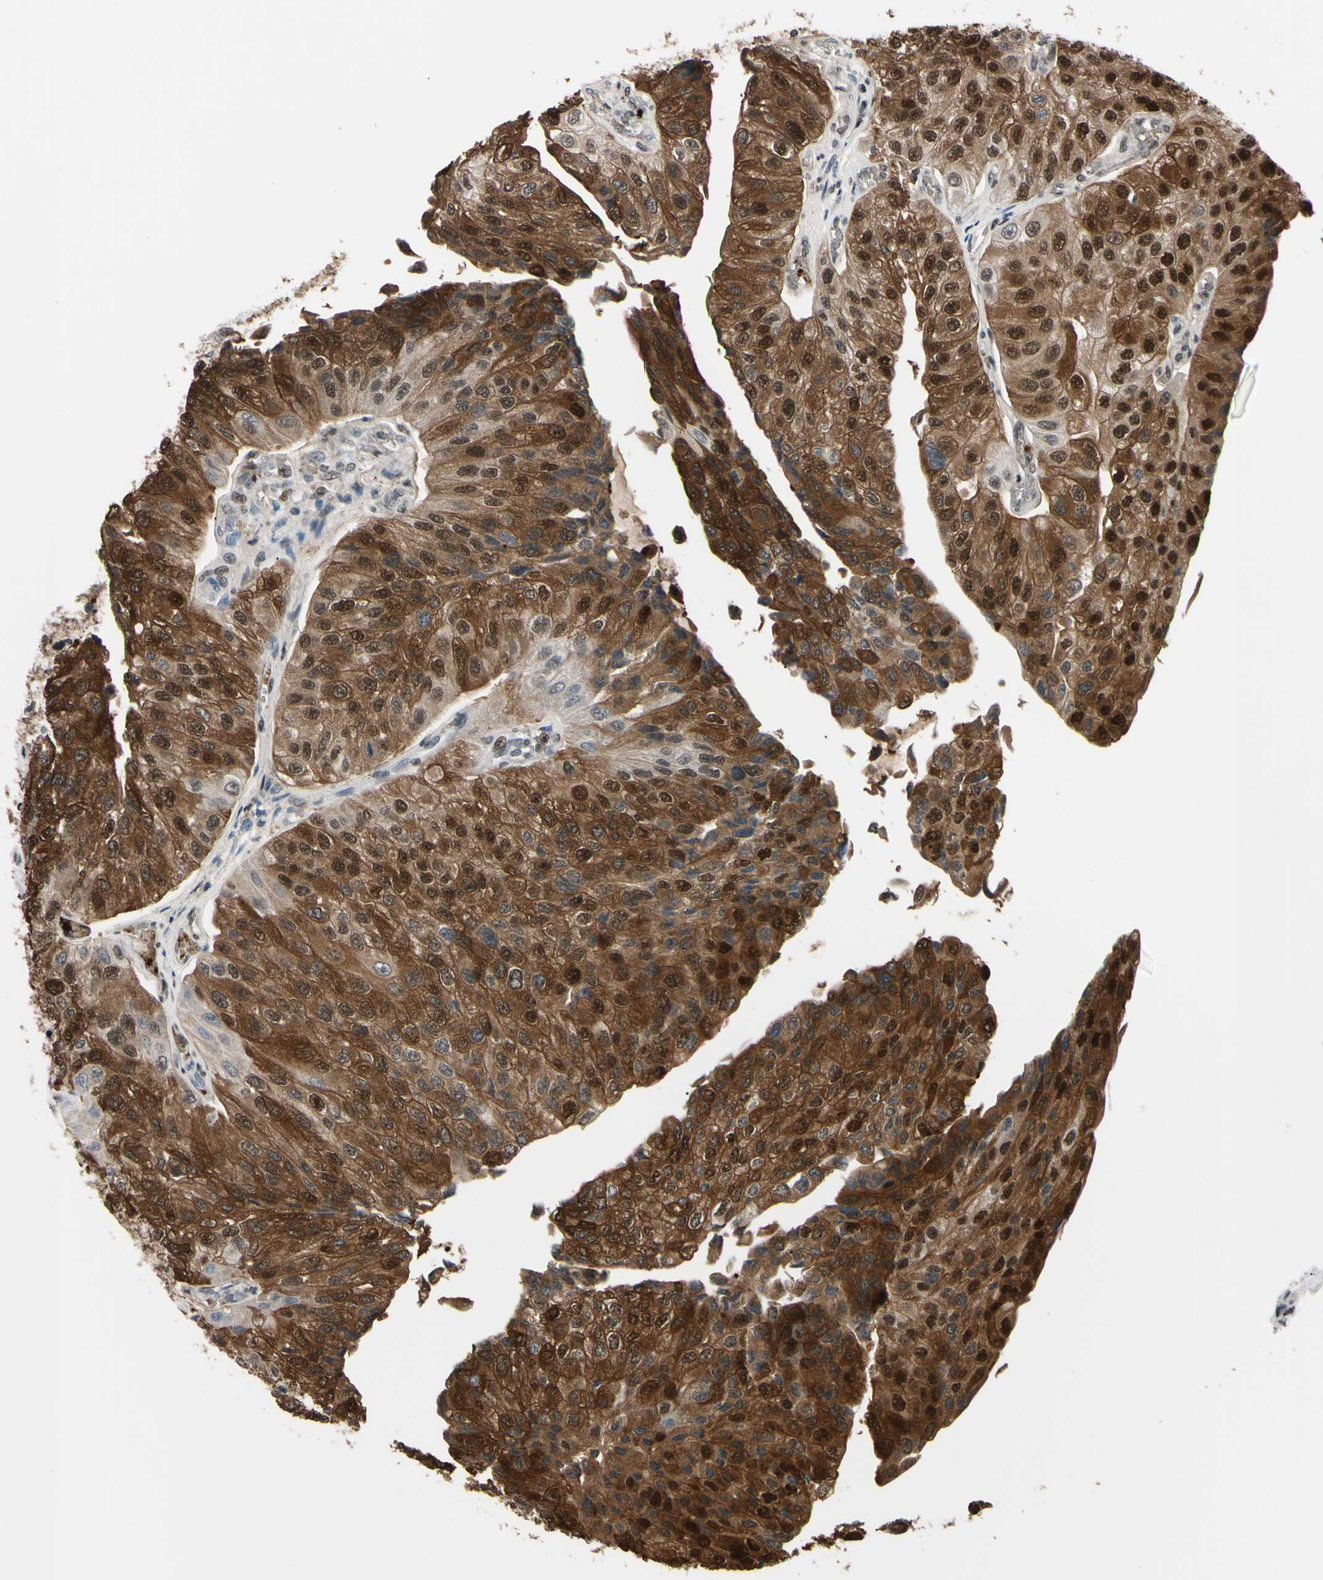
{"staining": {"intensity": "strong", "quantity": ">75%", "location": "cytoplasmic/membranous,nuclear"}, "tissue": "urothelial cancer", "cell_type": "Tumor cells", "image_type": "cancer", "snomed": [{"axis": "morphology", "description": "Urothelial carcinoma, High grade"}, {"axis": "topography", "description": "Kidney"}, {"axis": "topography", "description": "Urinary bladder"}], "caption": "Protein analysis of high-grade urothelial carcinoma tissue reveals strong cytoplasmic/membranous and nuclear positivity in about >75% of tumor cells.", "gene": "THAP12", "patient": {"sex": "male", "age": 77}}